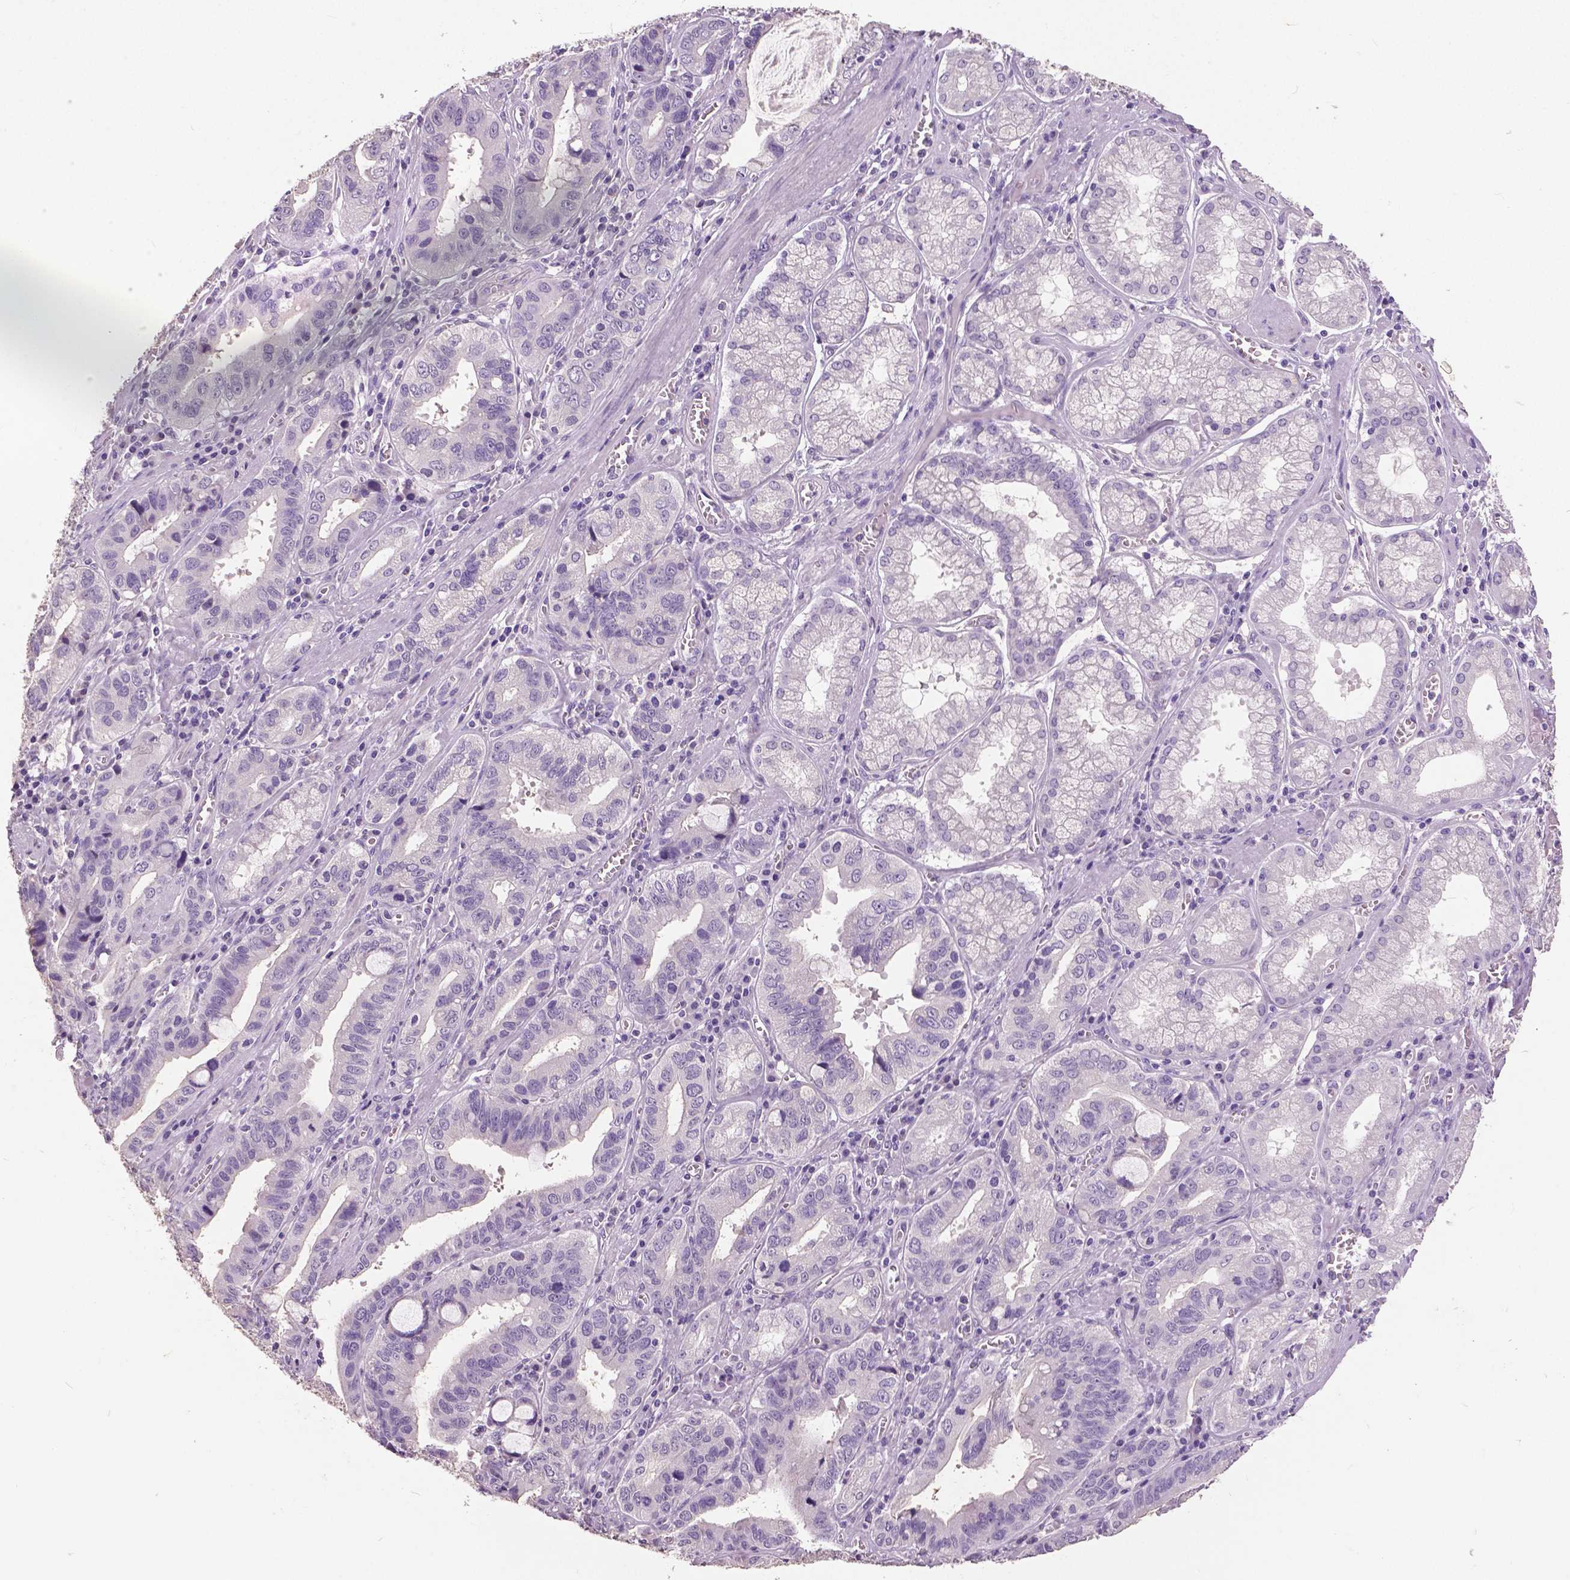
{"staining": {"intensity": "negative", "quantity": "none", "location": "none"}, "tissue": "stomach cancer", "cell_type": "Tumor cells", "image_type": "cancer", "snomed": [{"axis": "morphology", "description": "Adenocarcinoma, NOS"}, {"axis": "topography", "description": "Stomach, lower"}], "caption": "Adenocarcinoma (stomach) was stained to show a protein in brown. There is no significant positivity in tumor cells.", "gene": "GRIN2A", "patient": {"sex": "female", "age": 76}}